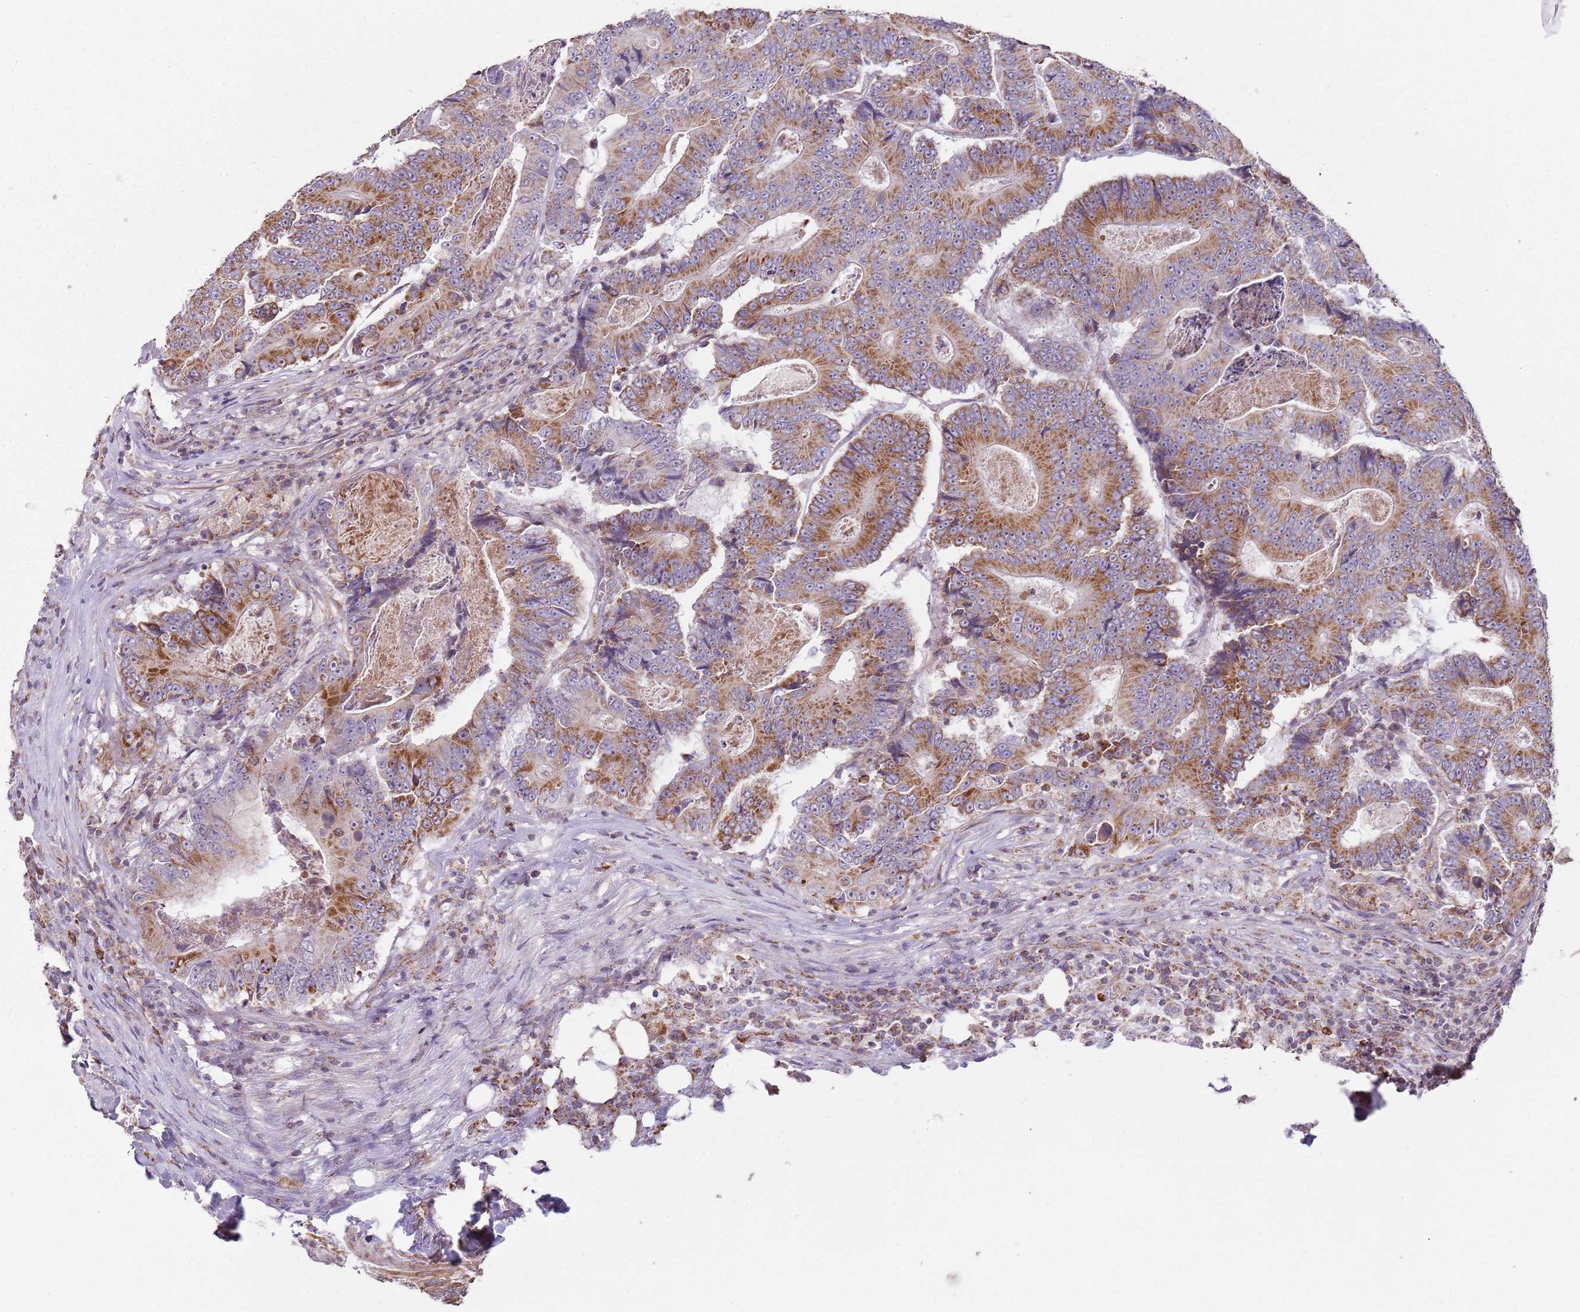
{"staining": {"intensity": "moderate", "quantity": ">75%", "location": "cytoplasmic/membranous"}, "tissue": "colorectal cancer", "cell_type": "Tumor cells", "image_type": "cancer", "snomed": [{"axis": "morphology", "description": "Adenocarcinoma, NOS"}, {"axis": "topography", "description": "Colon"}], "caption": "Adenocarcinoma (colorectal) was stained to show a protein in brown. There is medium levels of moderate cytoplasmic/membranous expression in approximately >75% of tumor cells. Immunohistochemistry (ihc) stains the protein of interest in brown and the nuclei are stained blue.", "gene": "GAS8", "patient": {"sex": "male", "age": 83}}